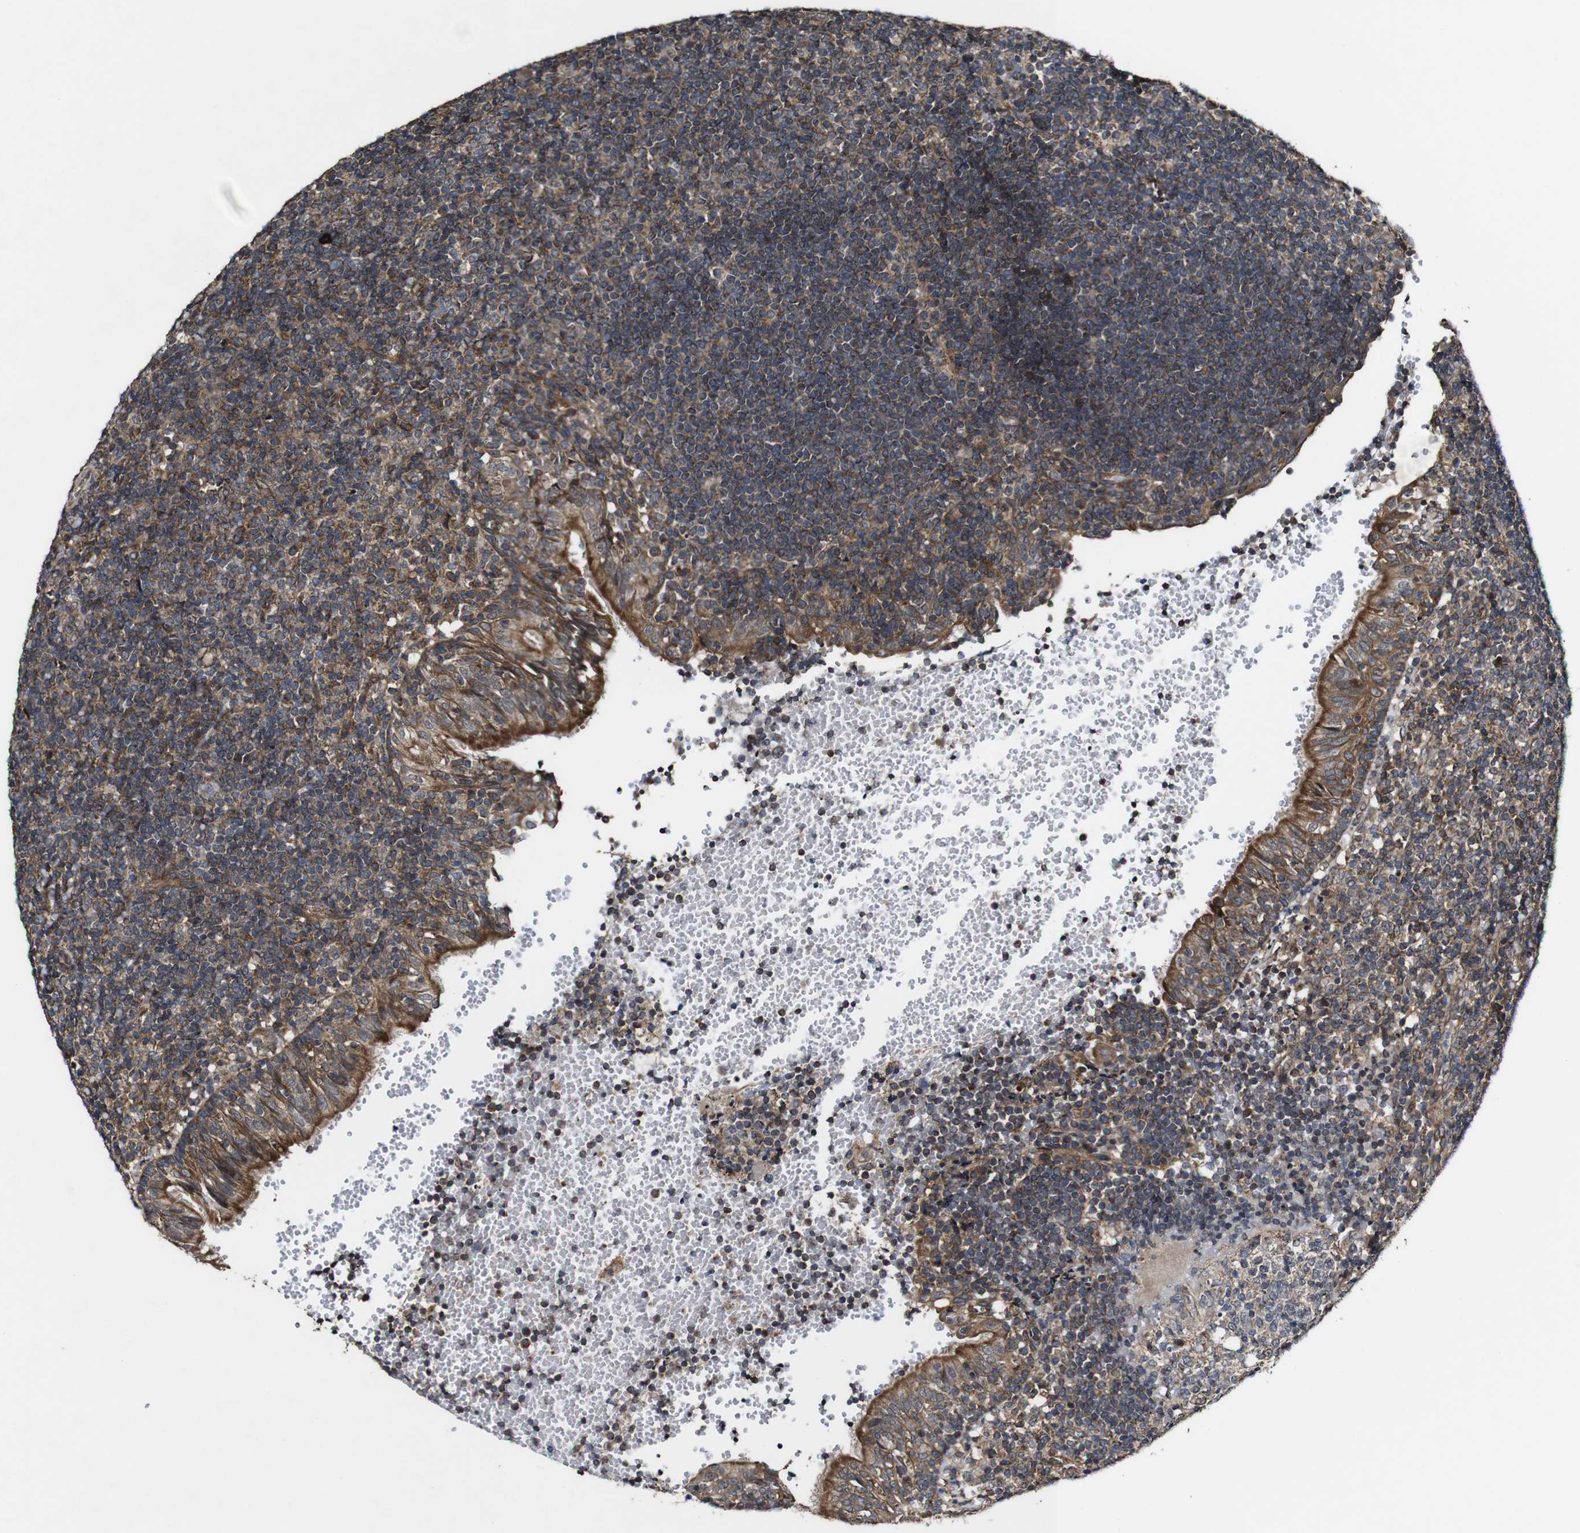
{"staining": {"intensity": "moderate", "quantity": ">75%", "location": "cytoplasmic/membranous"}, "tissue": "tonsil", "cell_type": "Germinal center cells", "image_type": "normal", "snomed": [{"axis": "morphology", "description": "Normal tissue, NOS"}, {"axis": "topography", "description": "Tonsil"}], "caption": "Germinal center cells display medium levels of moderate cytoplasmic/membranous positivity in about >75% of cells in benign tonsil.", "gene": "BTN3A3", "patient": {"sex": "female", "age": 40}}